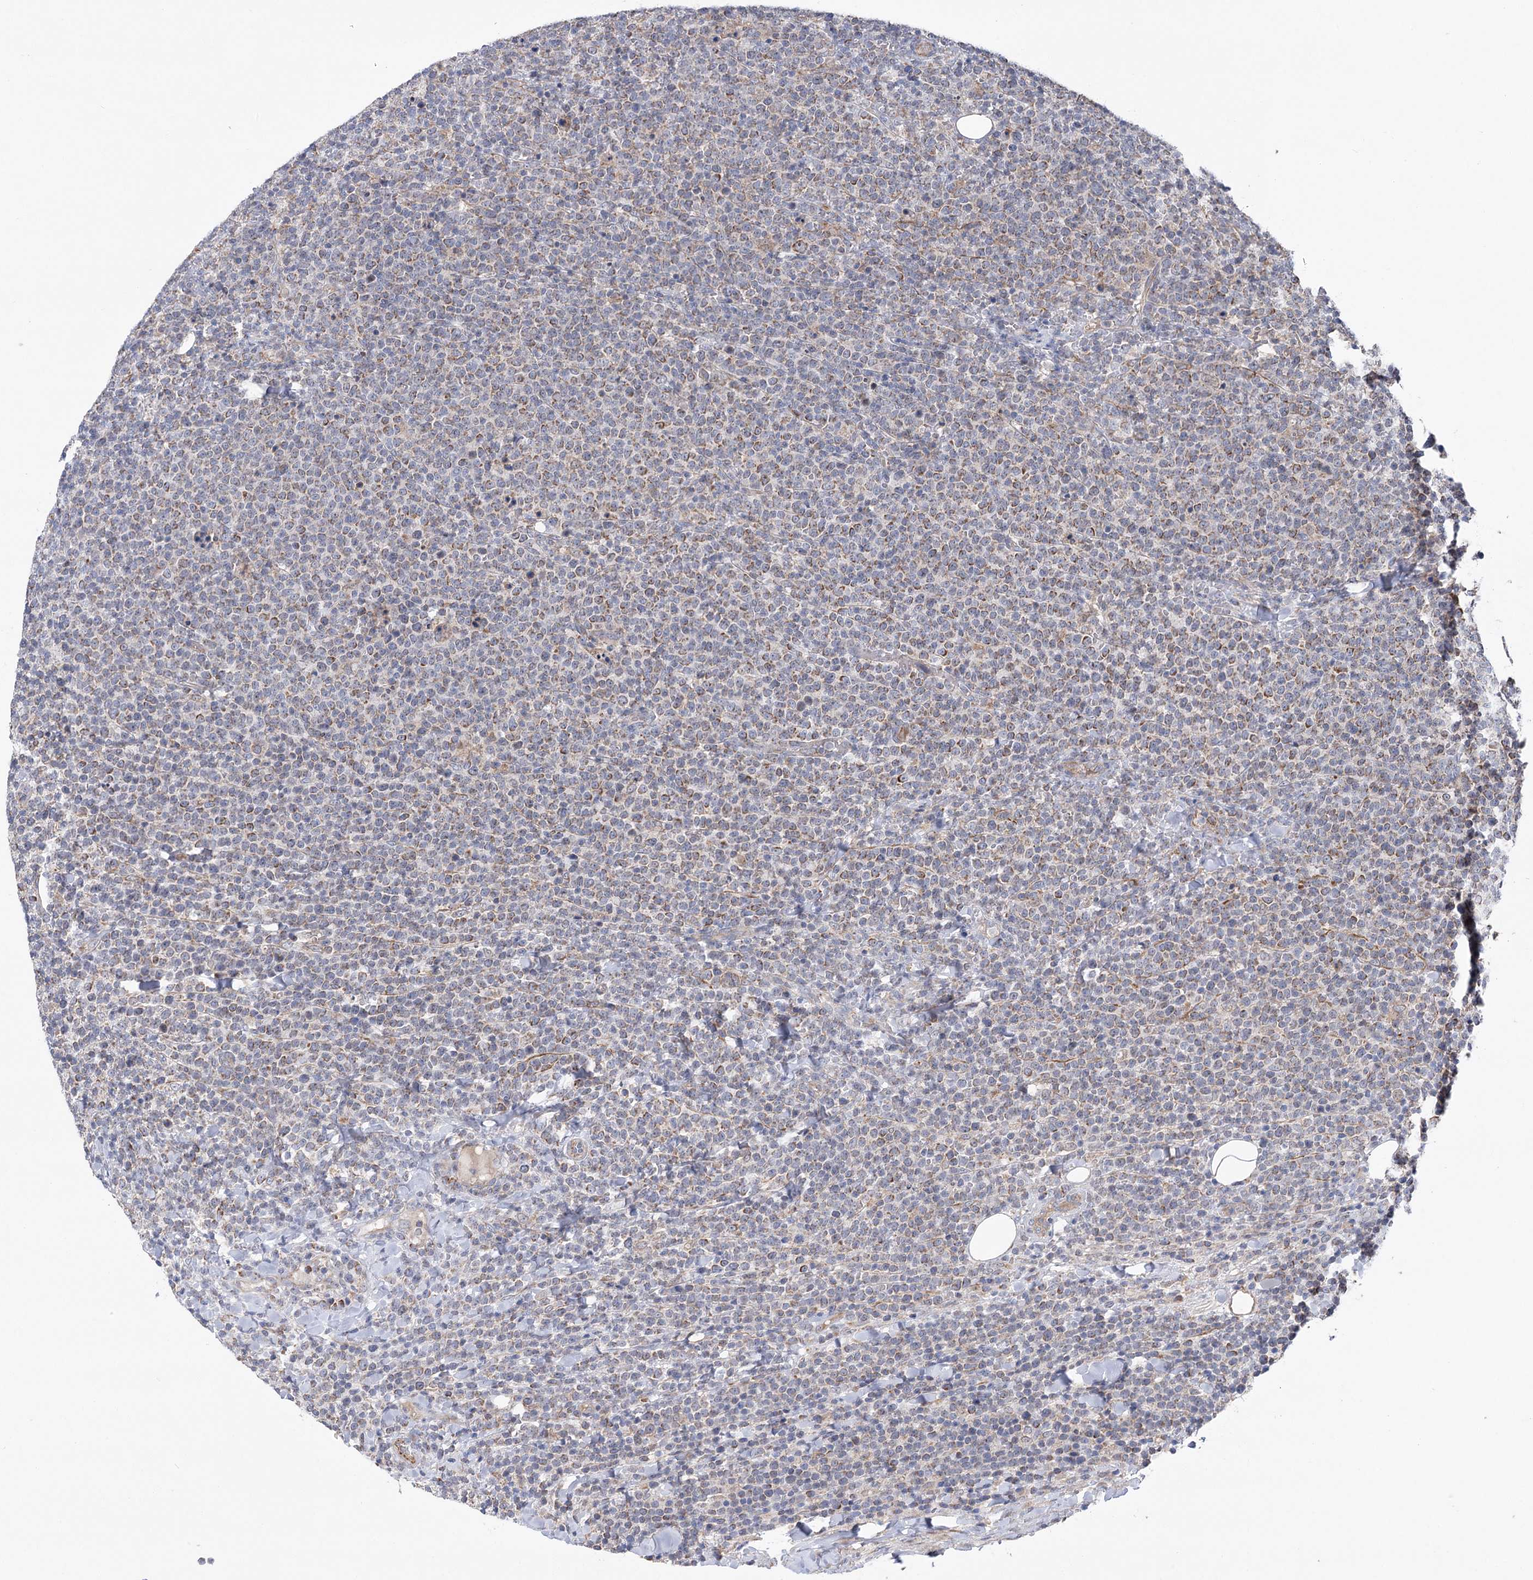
{"staining": {"intensity": "weak", "quantity": "25%-75%", "location": "cytoplasmic/membranous"}, "tissue": "lymphoma", "cell_type": "Tumor cells", "image_type": "cancer", "snomed": [{"axis": "morphology", "description": "Malignant lymphoma, non-Hodgkin's type, High grade"}, {"axis": "topography", "description": "Lymph node"}], "caption": "The micrograph shows immunohistochemical staining of high-grade malignant lymphoma, non-Hodgkin's type. There is weak cytoplasmic/membranous expression is appreciated in approximately 25%-75% of tumor cells. Immunohistochemistry stains the protein in brown and the nuclei are stained blue.", "gene": "ECHDC3", "patient": {"sex": "male", "age": 61}}